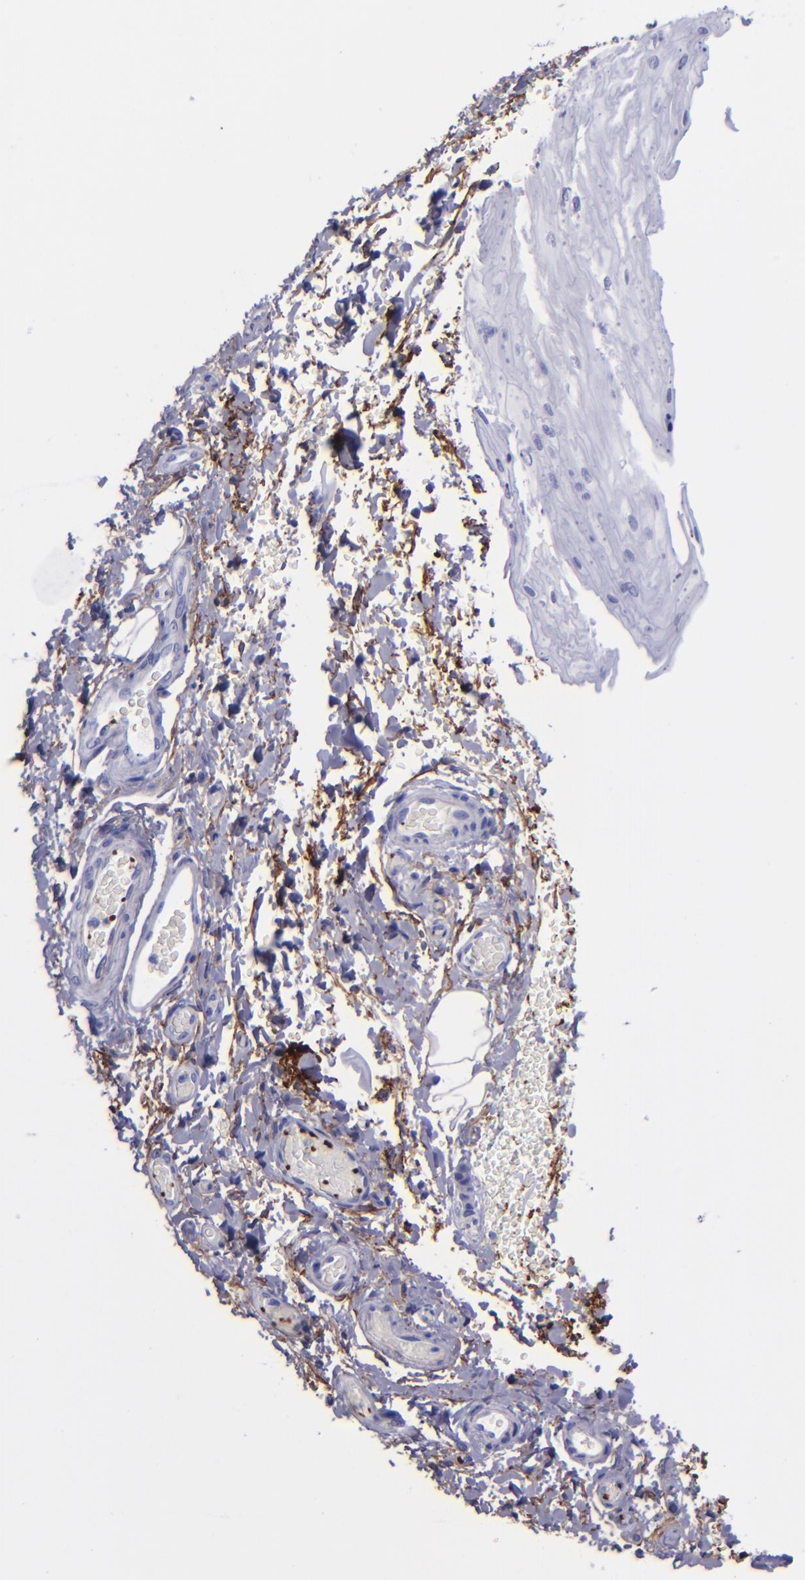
{"staining": {"intensity": "negative", "quantity": "none", "location": "none"}, "tissue": "esophagus", "cell_type": "Squamous epithelial cells", "image_type": "normal", "snomed": [{"axis": "morphology", "description": "Normal tissue, NOS"}, {"axis": "topography", "description": "Esophagus"}], "caption": "Immunohistochemical staining of unremarkable esophagus exhibits no significant staining in squamous epithelial cells.", "gene": "EFCAB13", "patient": {"sex": "male", "age": 62}}